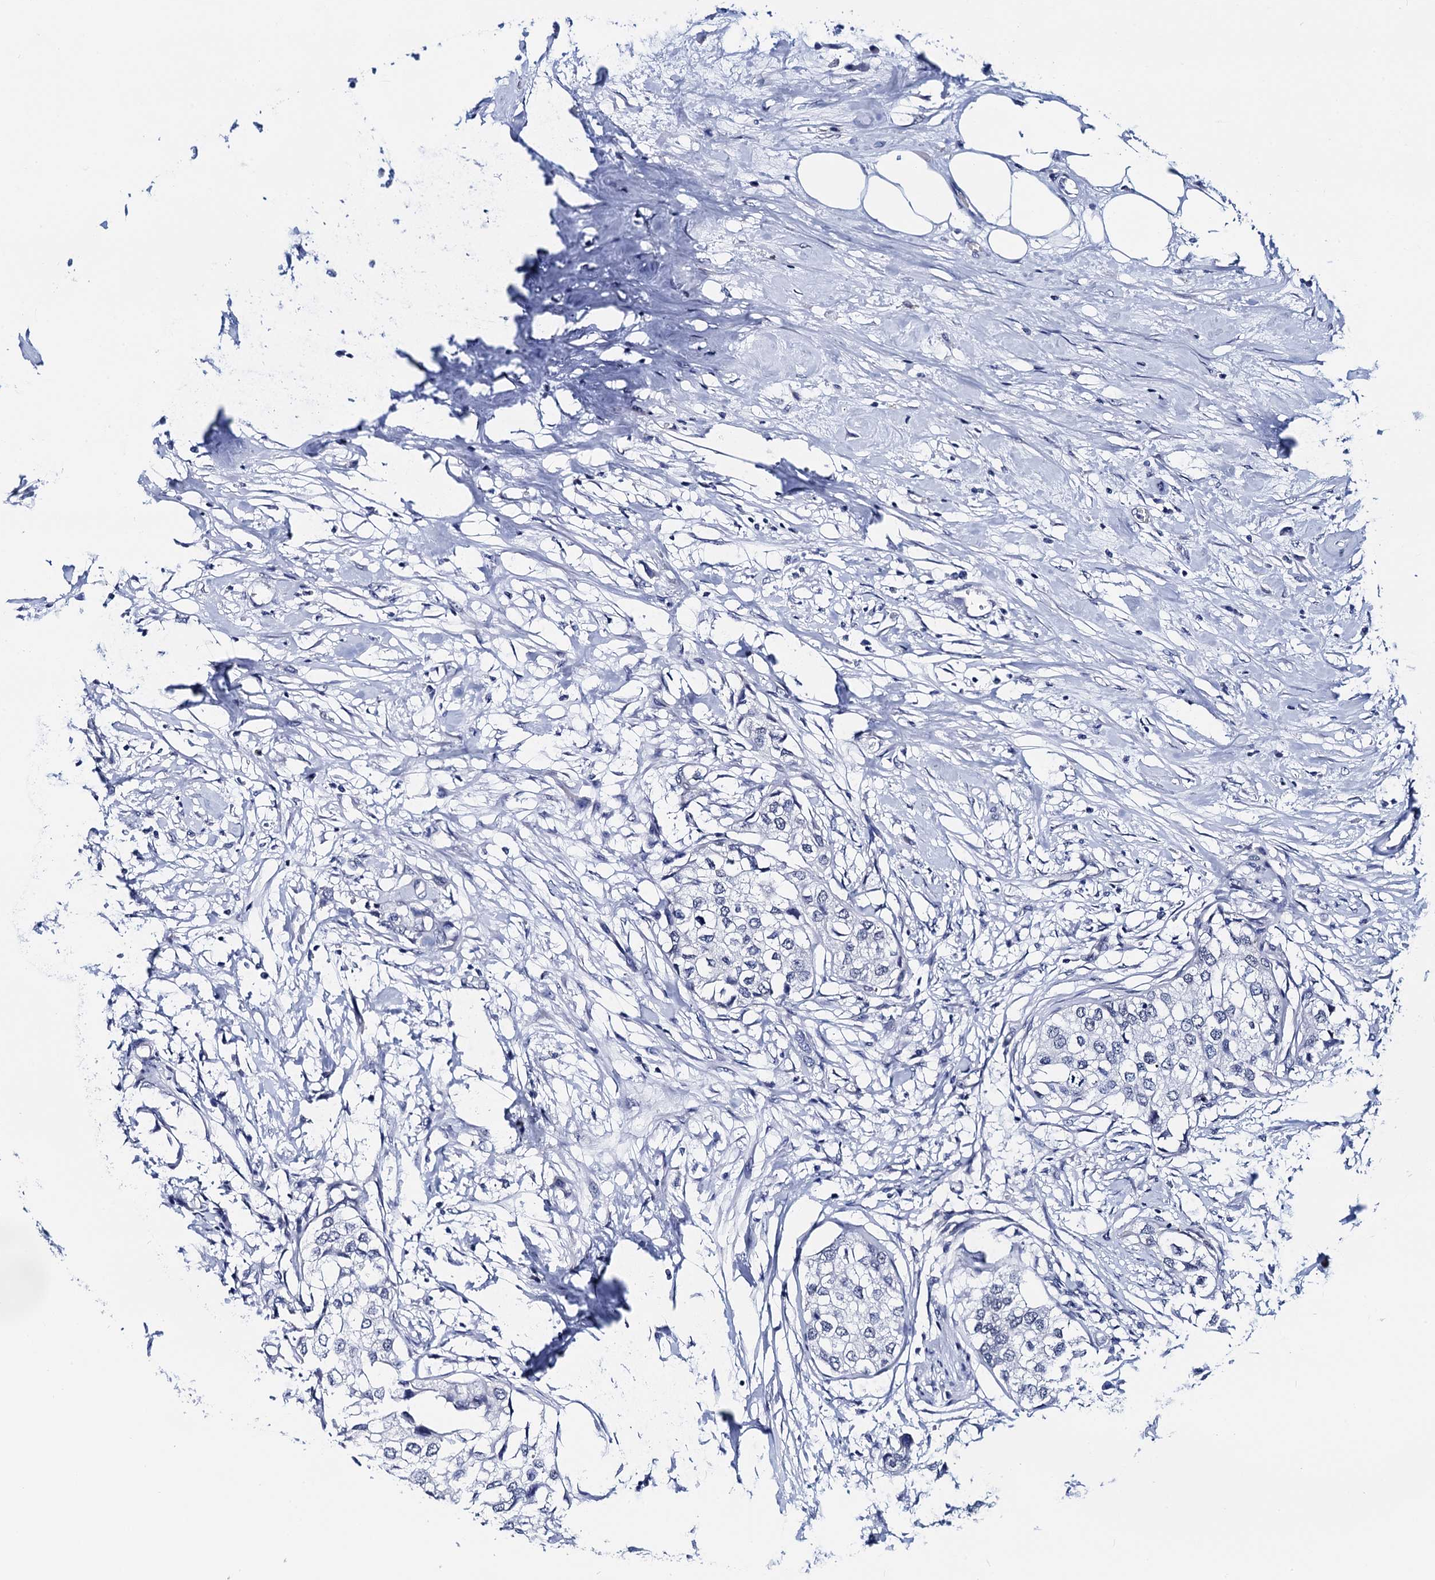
{"staining": {"intensity": "negative", "quantity": "none", "location": "none"}, "tissue": "urothelial cancer", "cell_type": "Tumor cells", "image_type": "cancer", "snomed": [{"axis": "morphology", "description": "Urothelial carcinoma, High grade"}, {"axis": "topography", "description": "Urinary bladder"}], "caption": "A photomicrograph of human urothelial cancer is negative for staining in tumor cells.", "gene": "C16orf87", "patient": {"sex": "male", "age": 64}}